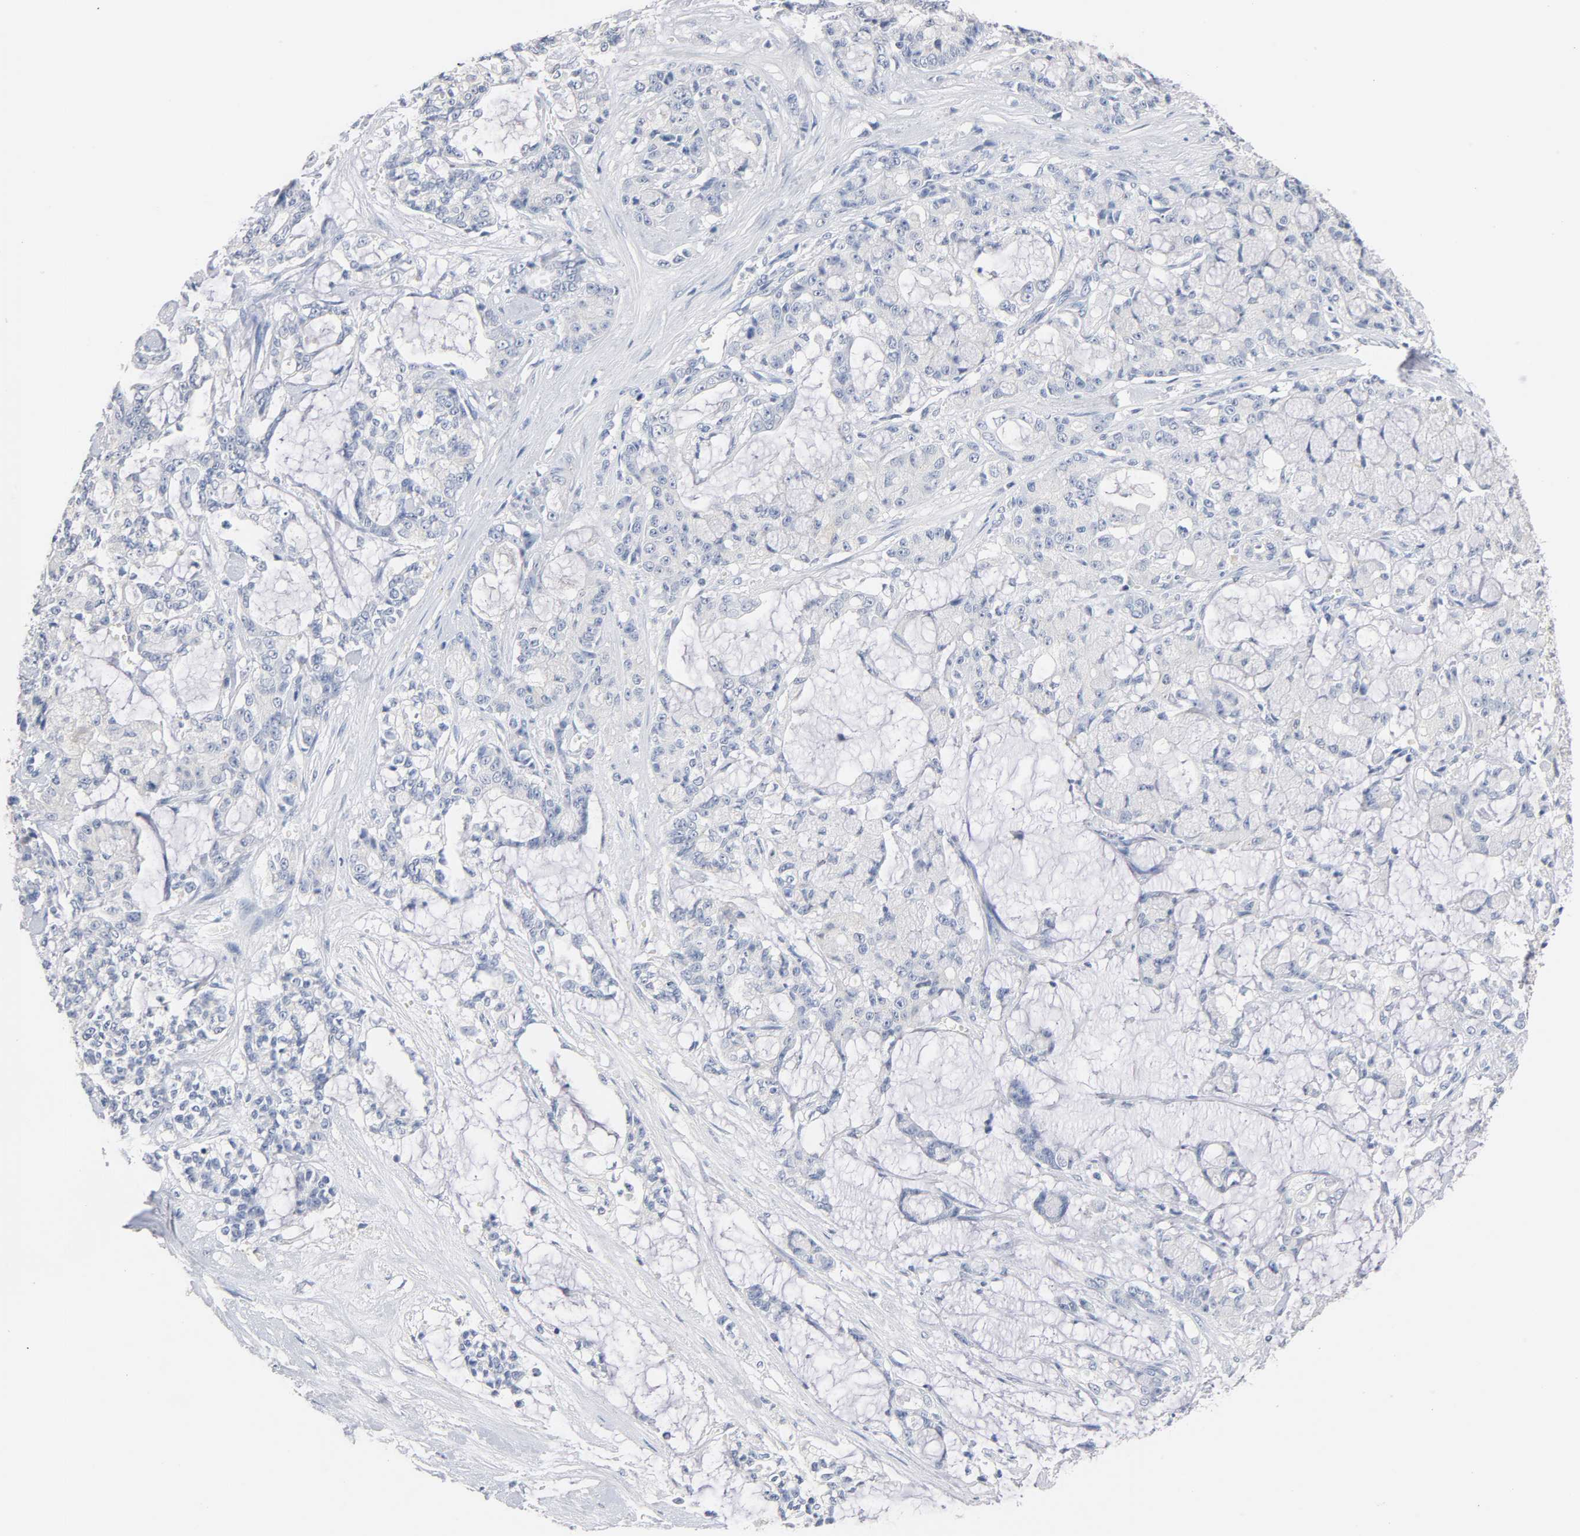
{"staining": {"intensity": "negative", "quantity": "none", "location": "none"}, "tissue": "pancreatic cancer", "cell_type": "Tumor cells", "image_type": "cancer", "snomed": [{"axis": "morphology", "description": "Adenocarcinoma, NOS"}, {"axis": "topography", "description": "Pancreas"}], "caption": "A micrograph of human pancreatic adenocarcinoma is negative for staining in tumor cells. Brightfield microscopy of IHC stained with DAB (brown) and hematoxylin (blue), captured at high magnification.", "gene": "ZCCHC13", "patient": {"sex": "female", "age": 73}}